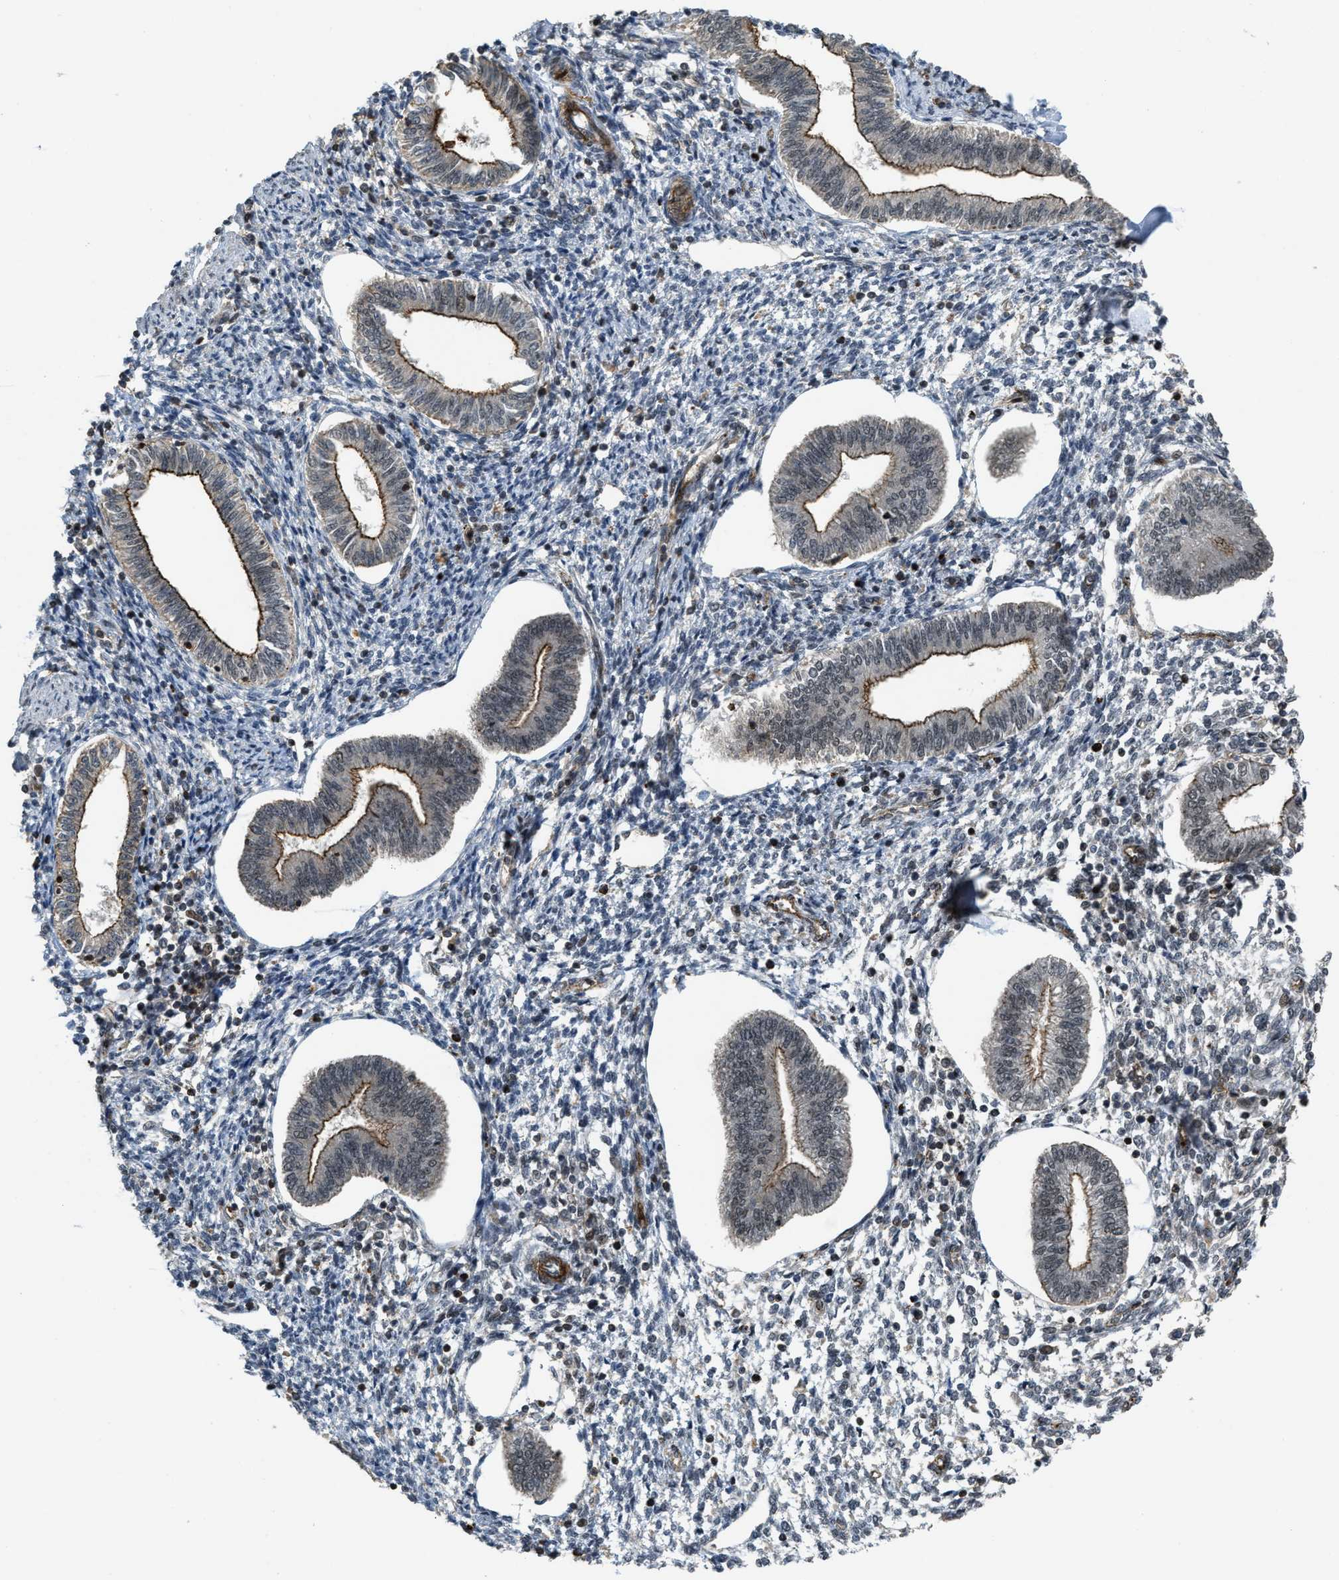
{"staining": {"intensity": "moderate", "quantity": "<25%", "location": "cytoplasmic/membranous"}, "tissue": "endometrium", "cell_type": "Cells in endometrial stroma", "image_type": "normal", "snomed": [{"axis": "morphology", "description": "Normal tissue, NOS"}, {"axis": "topography", "description": "Endometrium"}], "caption": "Moderate cytoplasmic/membranous staining is identified in about <25% of cells in endometrial stroma in unremarkable endometrium.", "gene": "DPF2", "patient": {"sex": "female", "age": 50}}